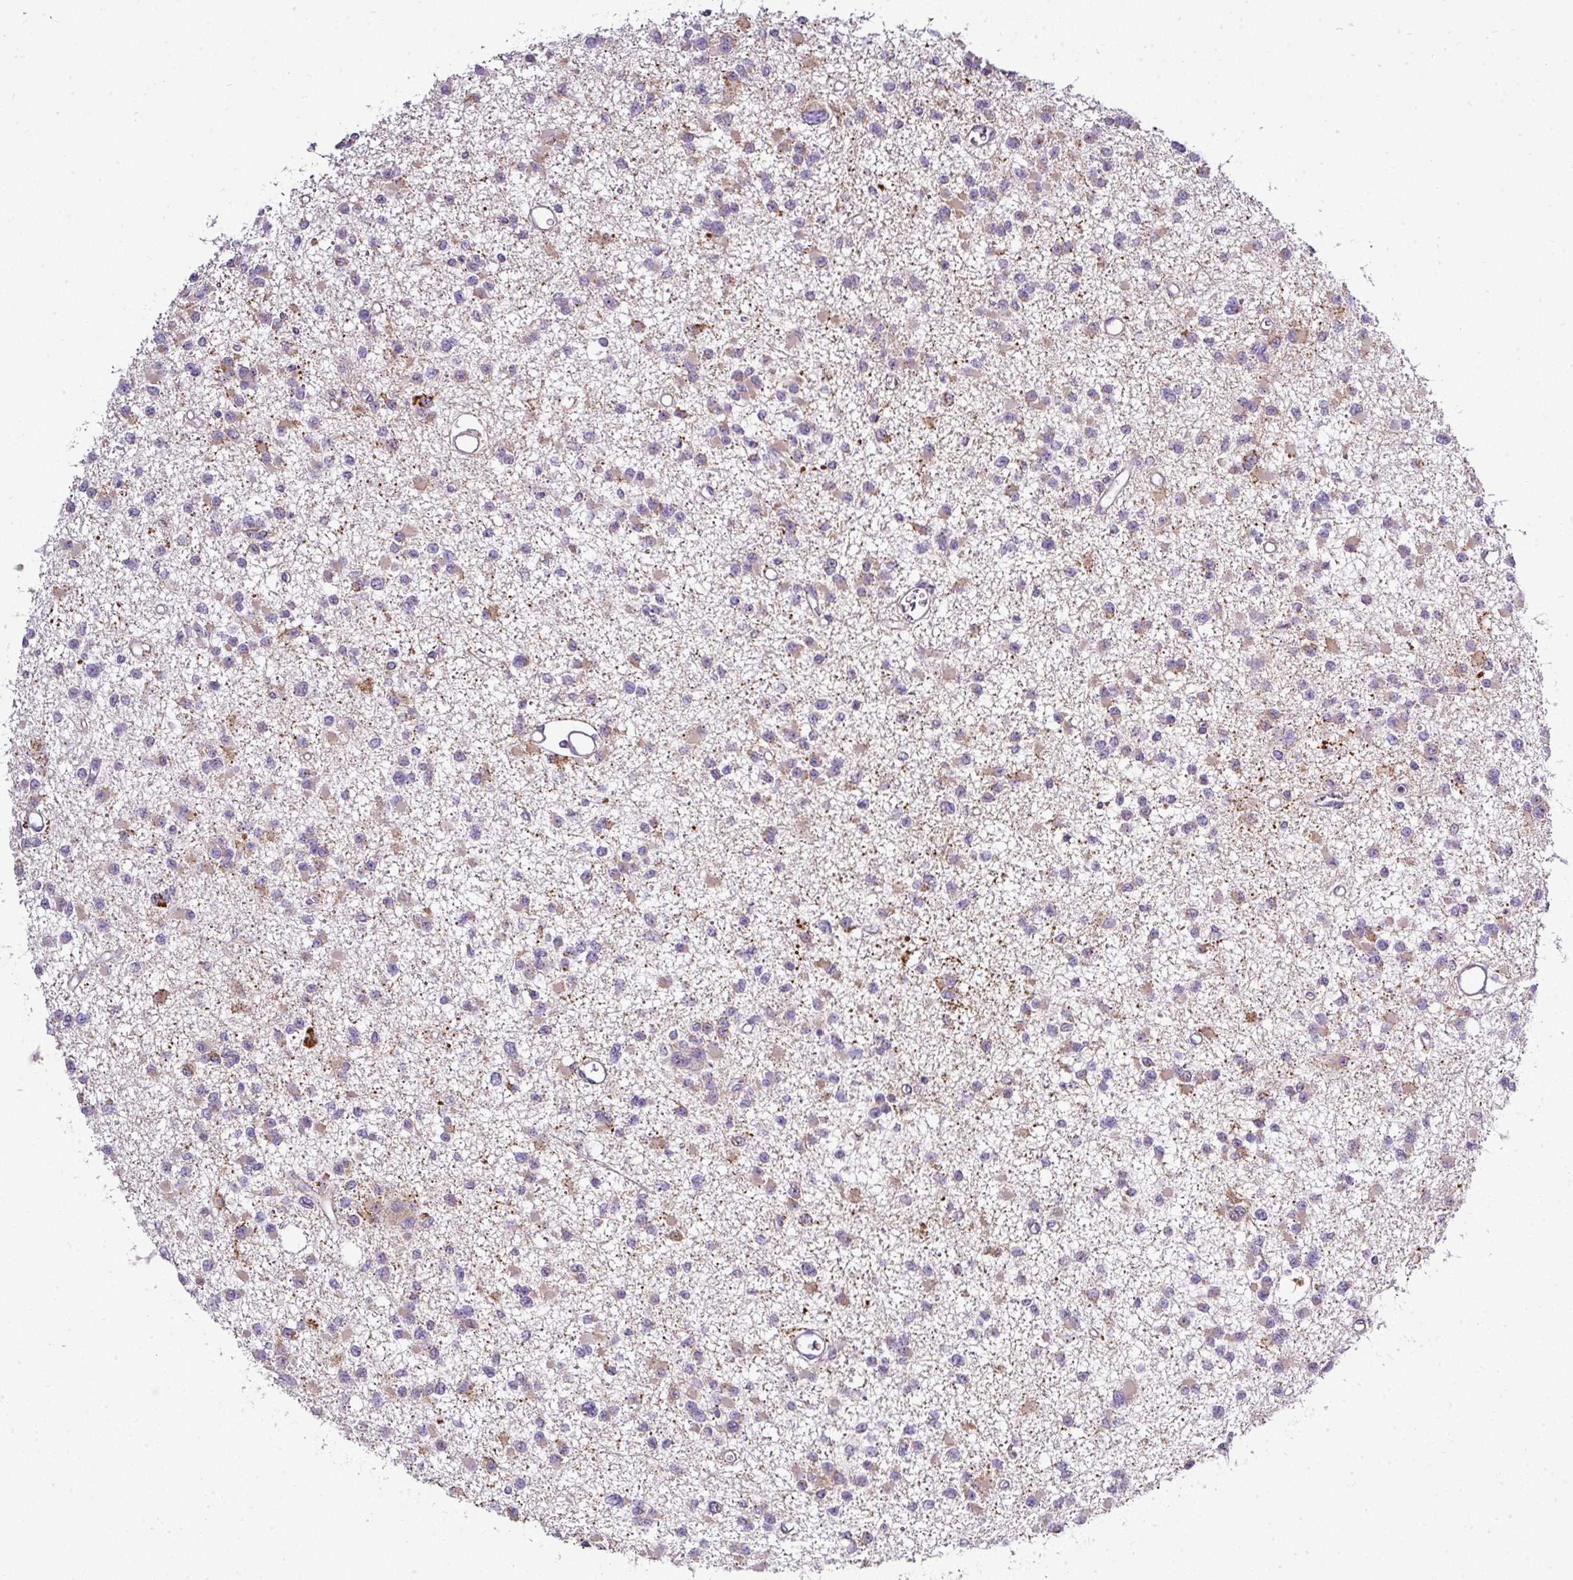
{"staining": {"intensity": "moderate", "quantity": "25%-75%", "location": "cytoplasmic/membranous"}, "tissue": "glioma", "cell_type": "Tumor cells", "image_type": "cancer", "snomed": [{"axis": "morphology", "description": "Glioma, malignant, Low grade"}, {"axis": "topography", "description": "Brain"}], "caption": "Immunohistochemical staining of malignant glioma (low-grade) exhibits moderate cytoplasmic/membranous protein positivity in approximately 25%-75% of tumor cells.", "gene": "GAN", "patient": {"sex": "female", "age": 22}}